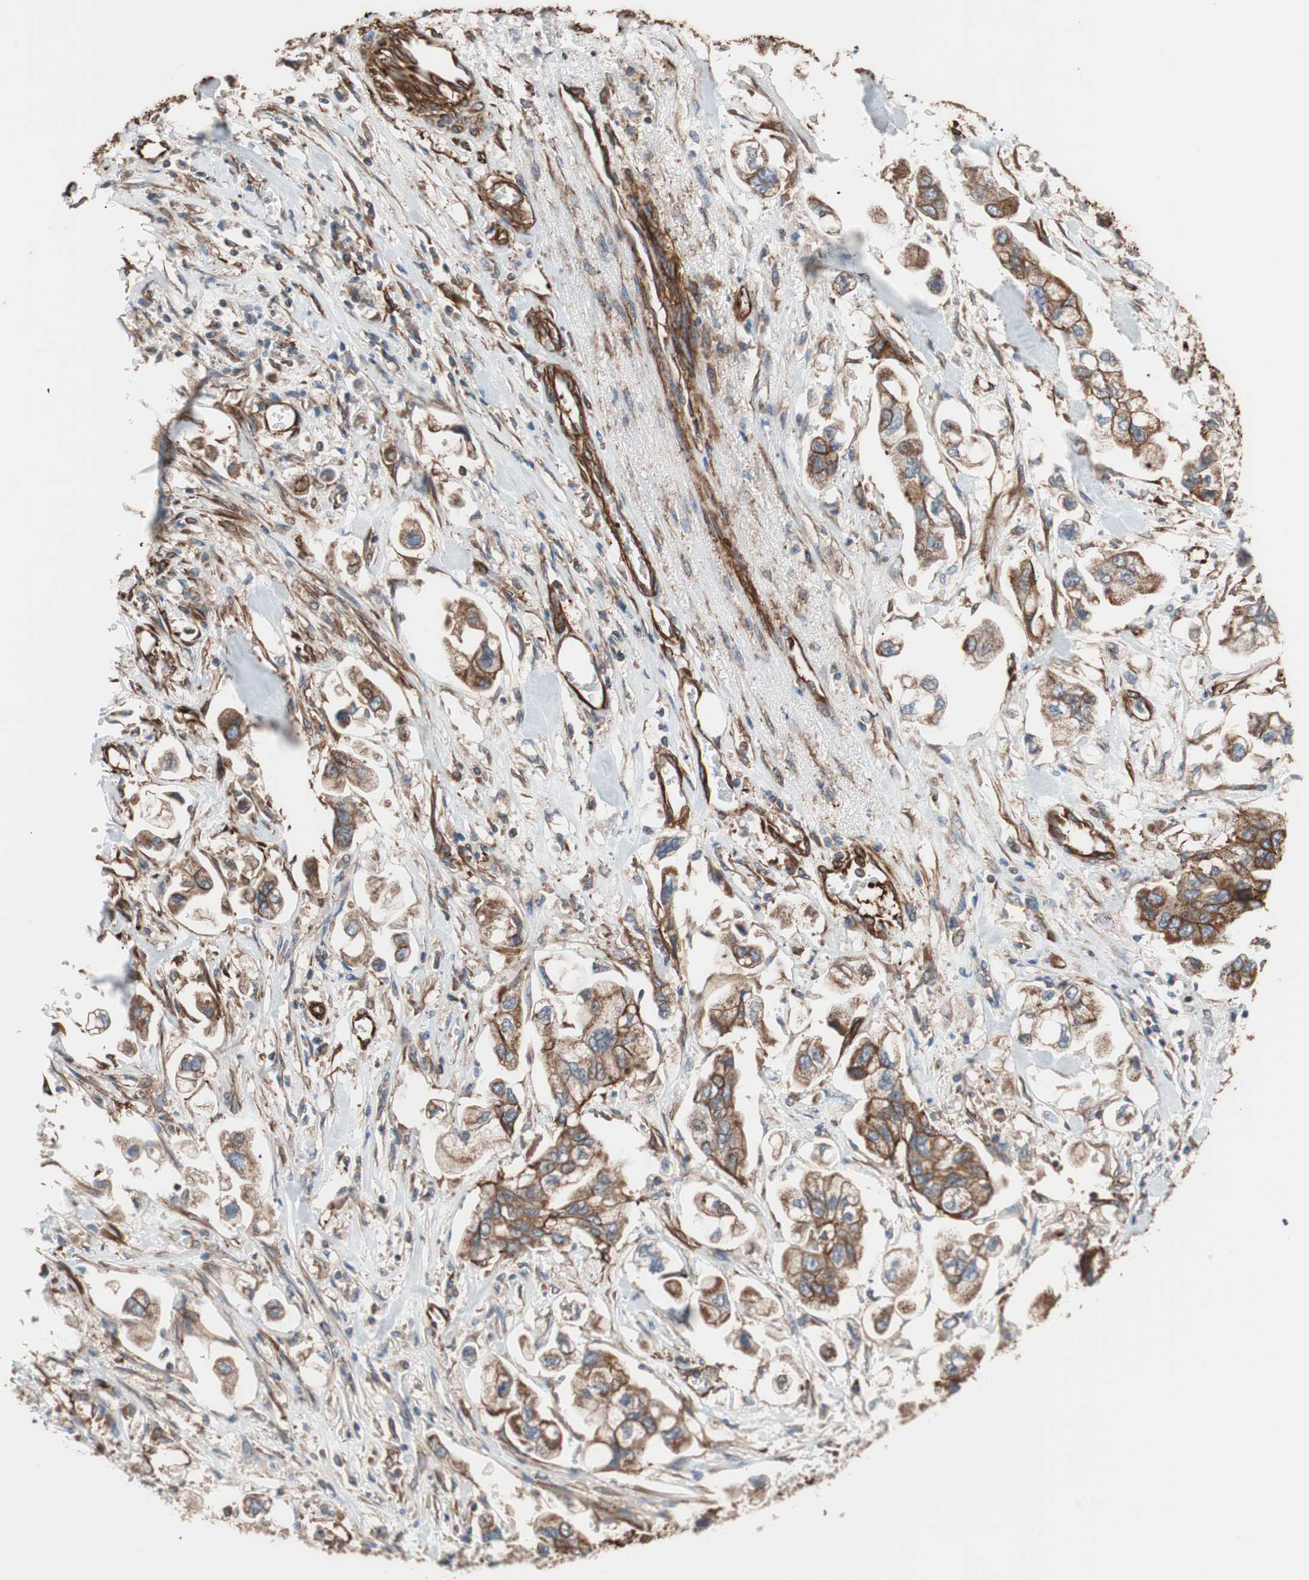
{"staining": {"intensity": "strong", "quantity": ">75%", "location": "cytoplasmic/membranous"}, "tissue": "stomach cancer", "cell_type": "Tumor cells", "image_type": "cancer", "snomed": [{"axis": "morphology", "description": "Adenocarcinoma, NOS"}, {"axis": "topography", "description": "Stomach"}], "caption": "Adenocarcinoma (stomach) stained with a brown dye reveals strong cytoplasmic/membranous positive staining in approximately >75% of tumor cells.", "gene": "GPSM2", "patient": {"sex": "male", "age": 62}}